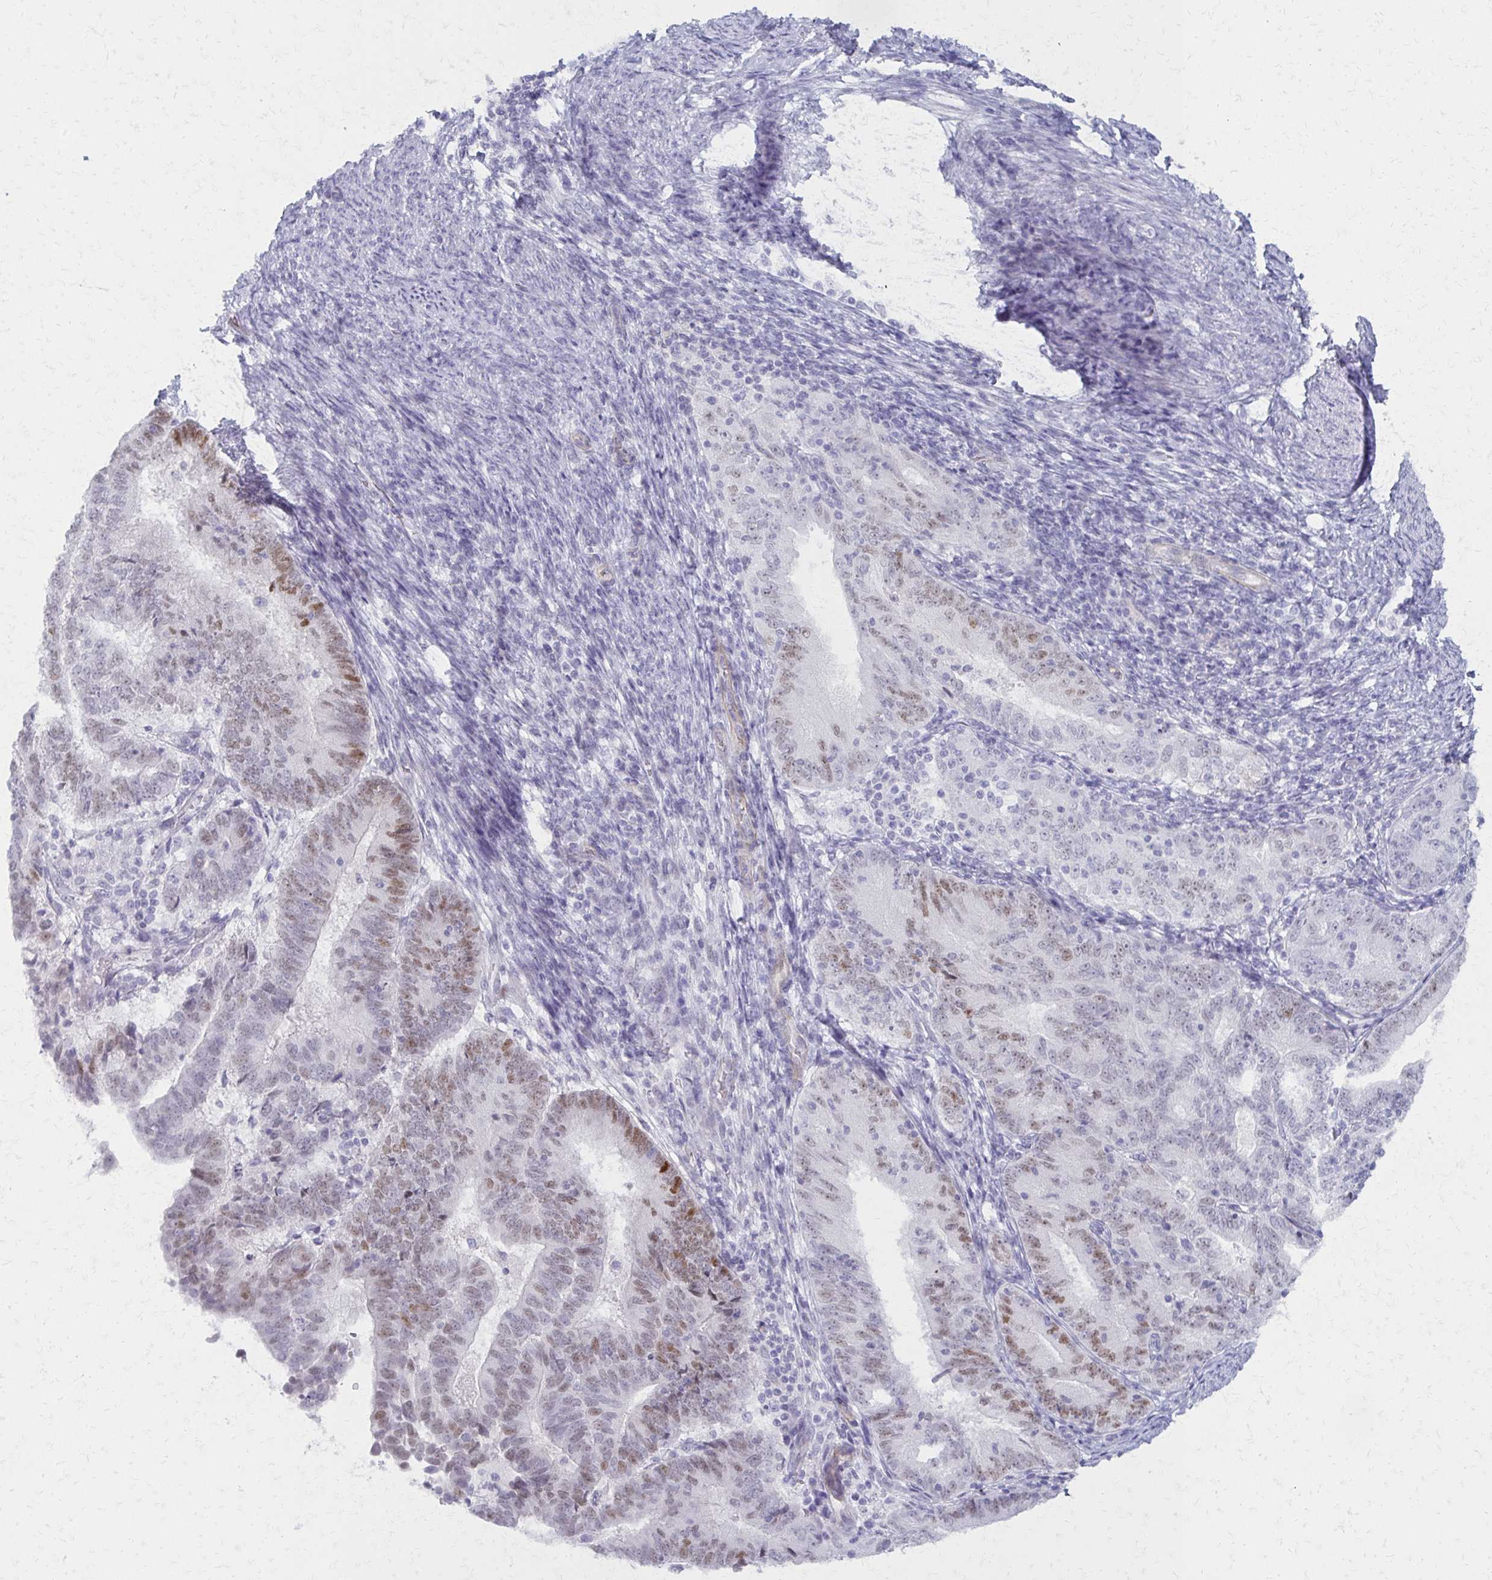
{"staining": {"intensity": "moderate", "quantity": "25%-75%", "location": "nuclear"}, "tissue": "endometrial cancer", "cell_type": "Tumor cells", "image_type": "cancer", "snomed": [{"axis": "morphology", "description": "Adenocarcinoma, NOS"}, {"axis": "topography", "description": "Endometrium"}], "caption": "Brown immunohistochemical staining in endometrial cancer displays moderate nuclear expression in about 25%-75% of tumor cells. Using DAB (brown) and hematoxylin (blue) stains, captured at high magnification using brightfield microscopy.", "gene": "MORC4", "patient": {"sex": "female", "age": 70}}